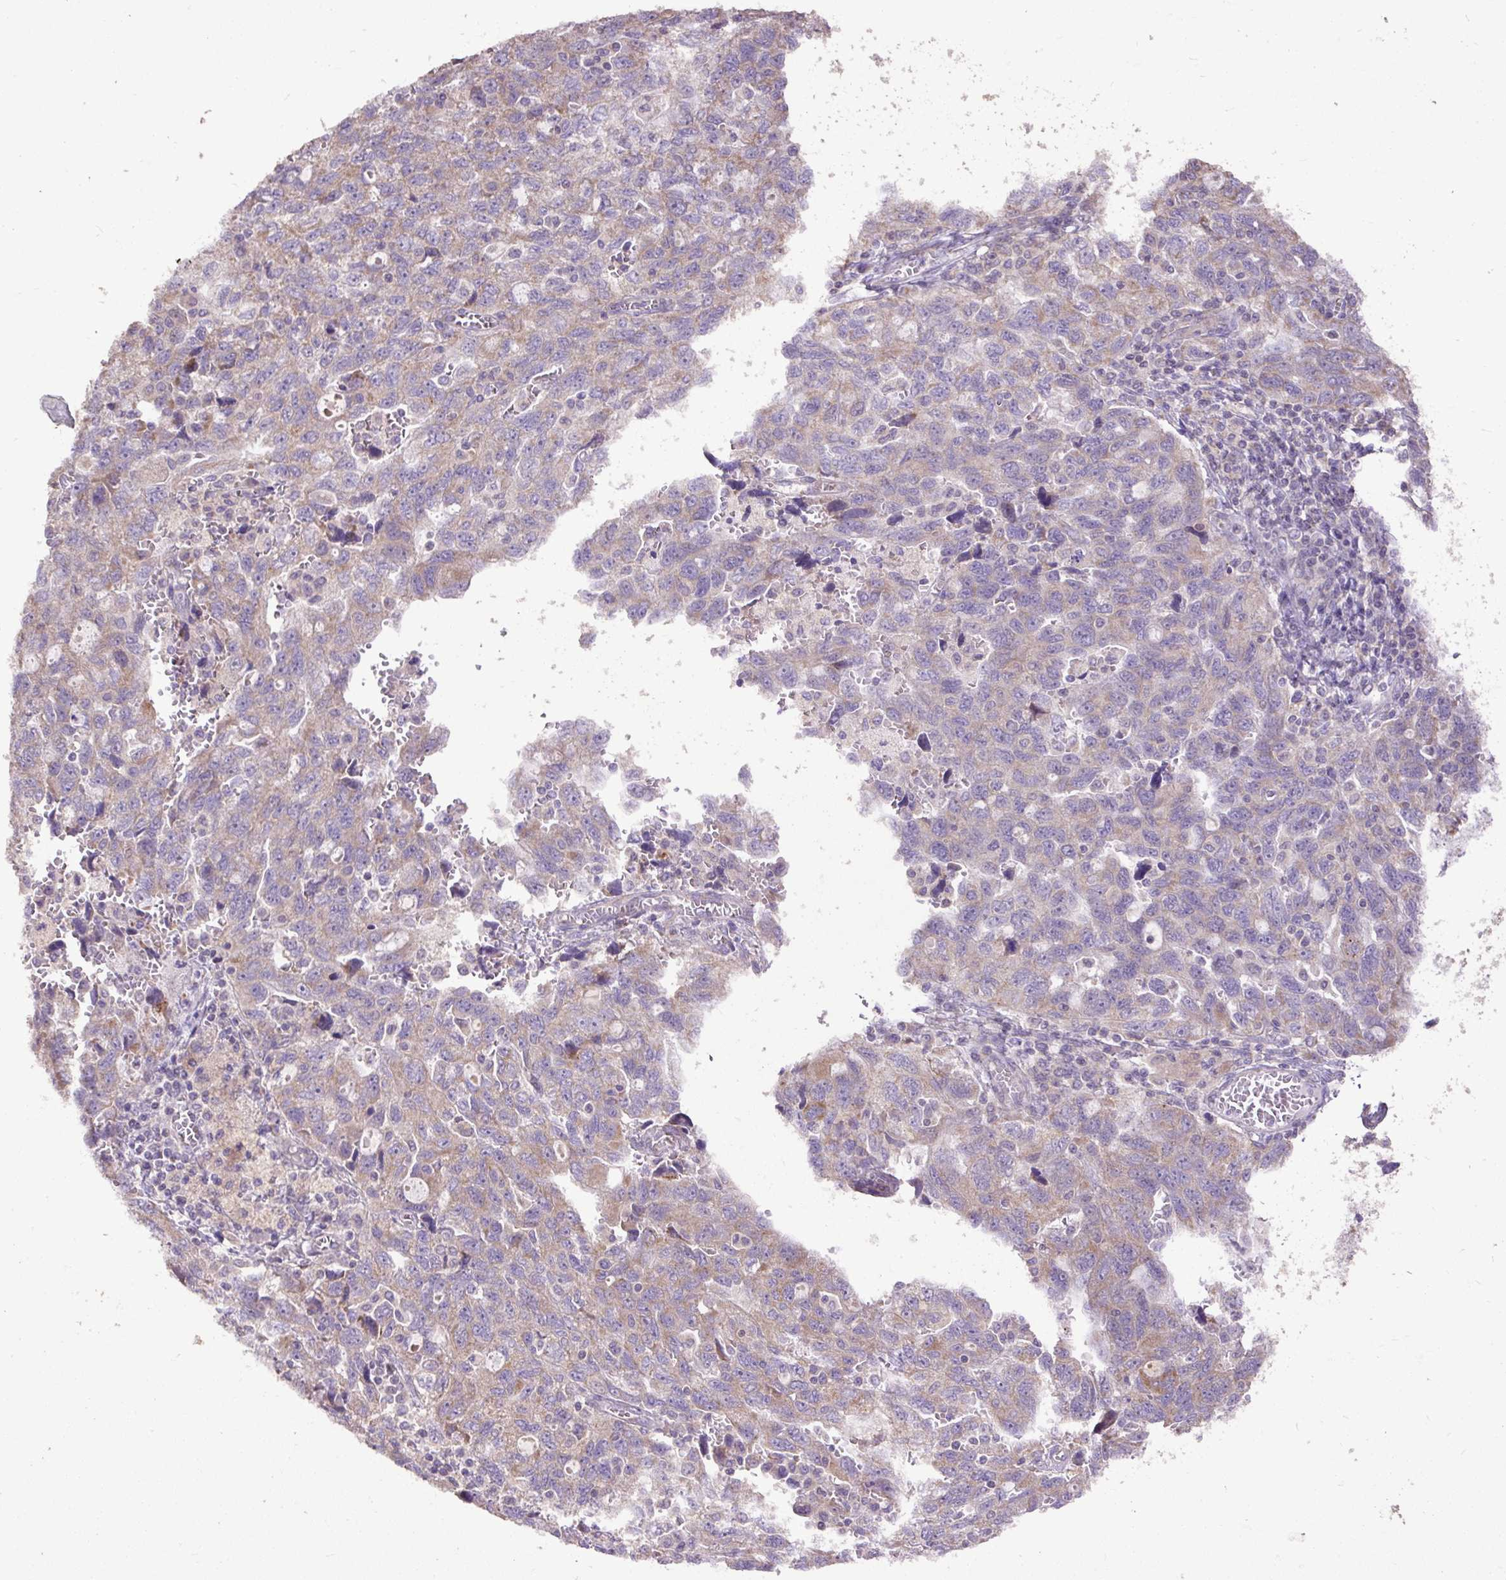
{"staining": {"intensity": "moderate", "quantity": "<25%", "location": "cytoplasmic/membranous"}, "tissue": "ovarian cancer", "cell_type": "Tumor cells", "image_type": "cancer", "snomed": [{"axis": "morphology", "description": "Carcinoma, NOS"}, {"axis": "morphology", "description": "Cystadenocarcinoma, serous, NOS"}, {"axis": "topography", "description": "Ovary"}], "caption": "A high-resolution image shows IHC staining of ovarian cancer, which exhibits moderate cytoplasmic/membranous expression in approximately <25% of tumor cells.", "gene": "ABR", "patient": {"sex": "female", "age": 69}}